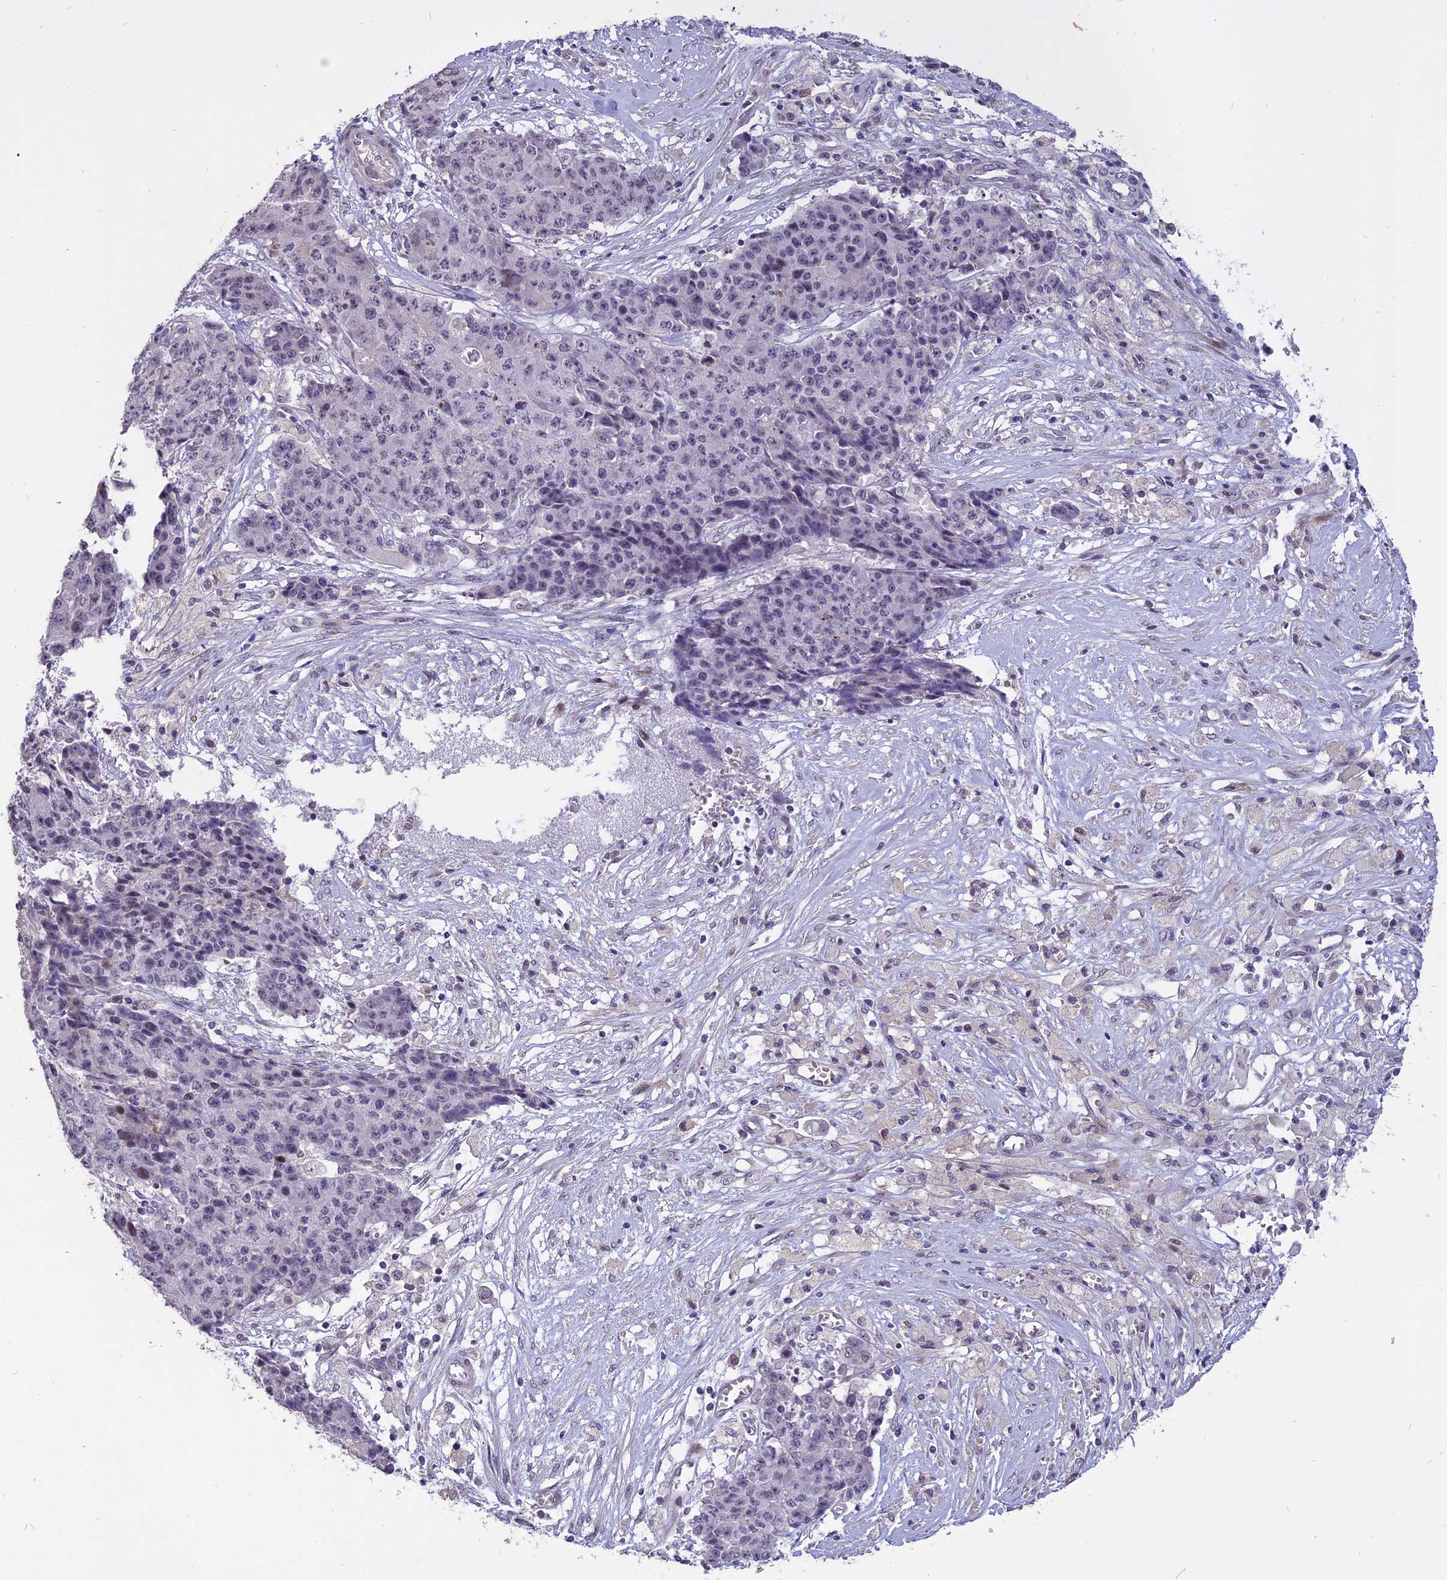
{"staining": {"intensity": "moderate", "quantity": "<25%", "location": "cytoplasmic/membranous"}, "tissue": "ovarian cancer", "cell_type": "Tumor cells", "image_type": "cancer", "snomed": [{"axis": "morphology", "description": "Carcinoma, endometroid"}, {"axis": "topography", "description": "Ovary"}], "caption": "Endometroid carcinoma (ovarian) was stained to show a protein in brown. There is low levels of moderate cytoplasmic/membranous expression in approximately <25% of tumor cells. (DAB (3,3'-diaminobenzidine) = brown stain, brightfield microscopy at high magnification).", "gene": "TMEM263", "patient": {"sex": "female", "age": 42}}